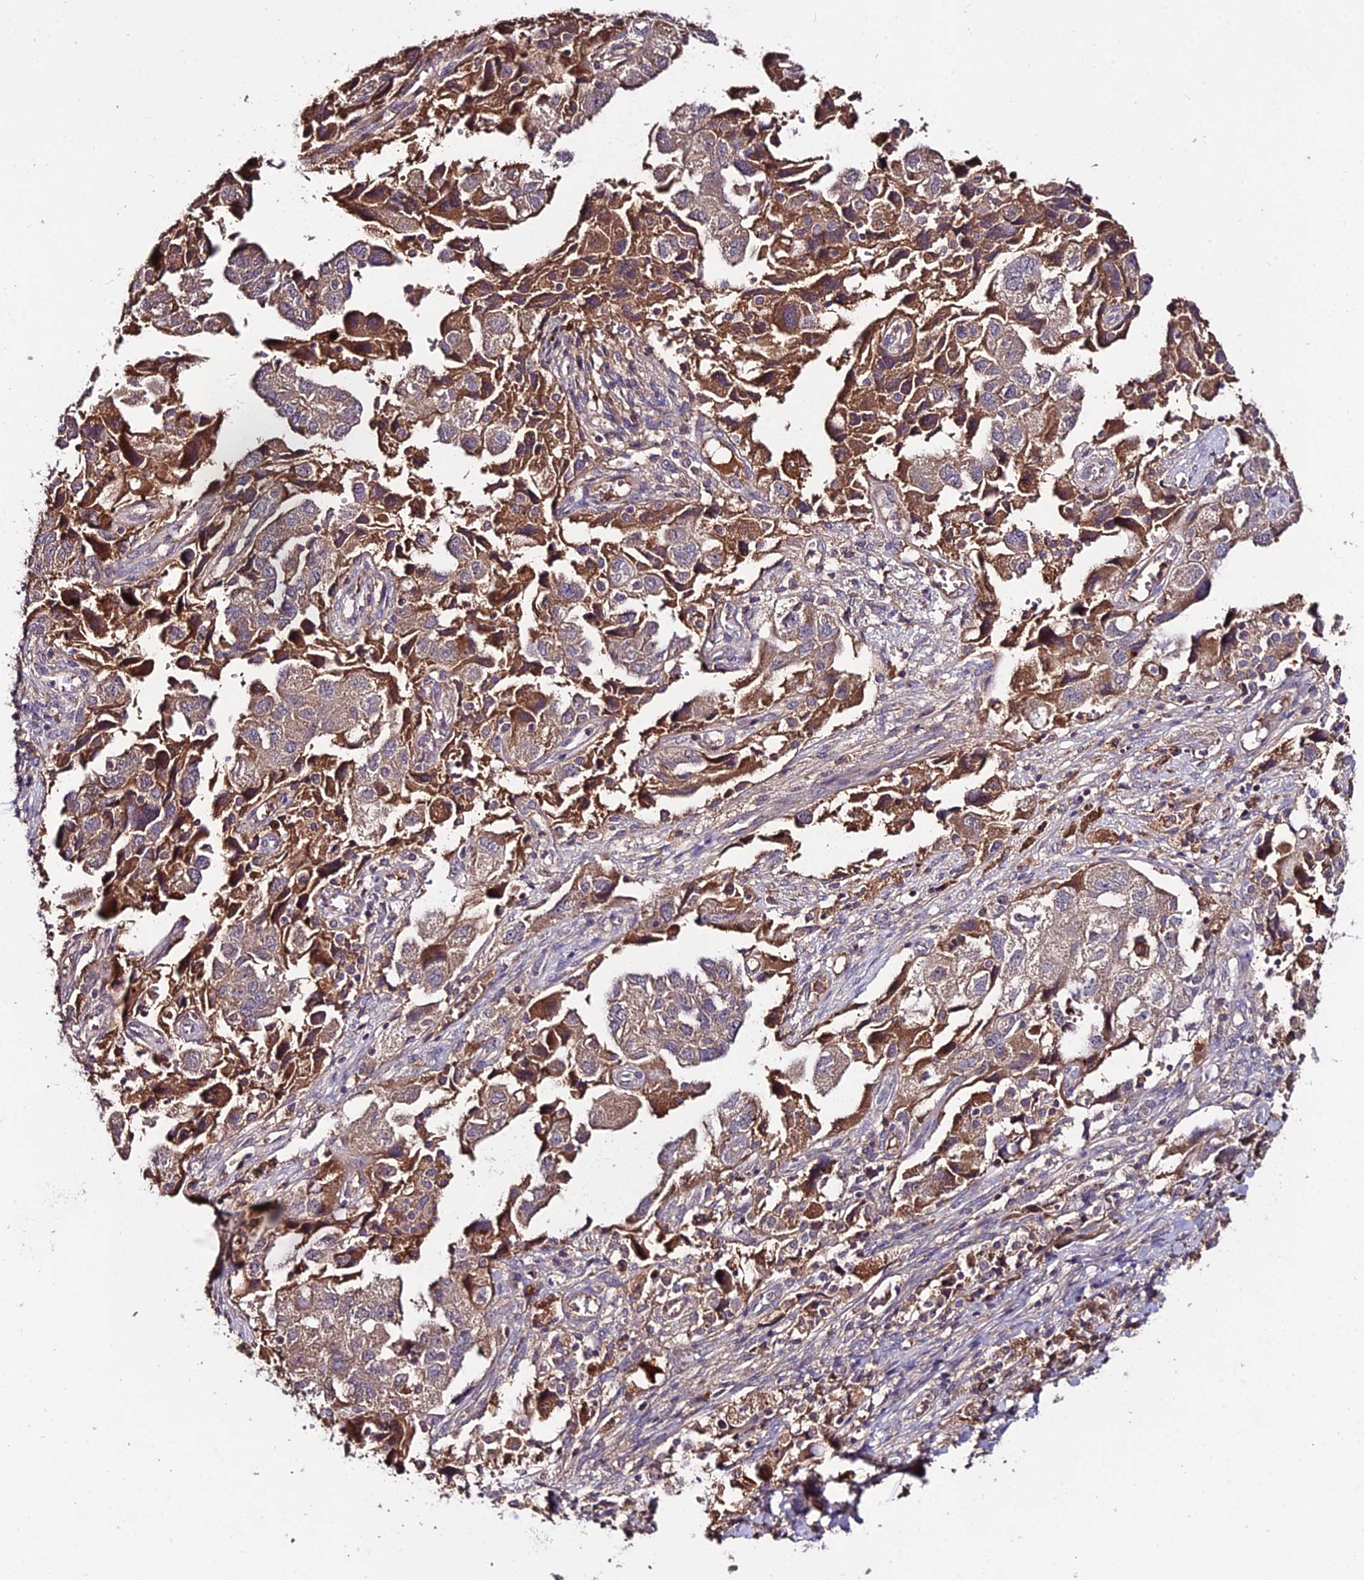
{"staining": {"intensity": "moderate", "quantity": ">75%", "location": "cytoplasmic/membranous"}, "tissue": "ovarian cancer", "cell_type": "Tumor cells", "image_type": "cancer", "snomed": [{"axis": "morphology", "description": "Carcinoma, NOS"}, {"axis": "morphology", "description": "Cystadenocarcinoma, serous, NOS"}, {"axis": "topography", "description": "Ovary"}], "caption": "Immunohistochemical staining of human ovarian carcinoma displays medium levels of moderate cytoplasmic/membranous staining in about >75% of tumor cells.", "gene": "KCTD16", "patient": {"sex": "female", "age": 69}}